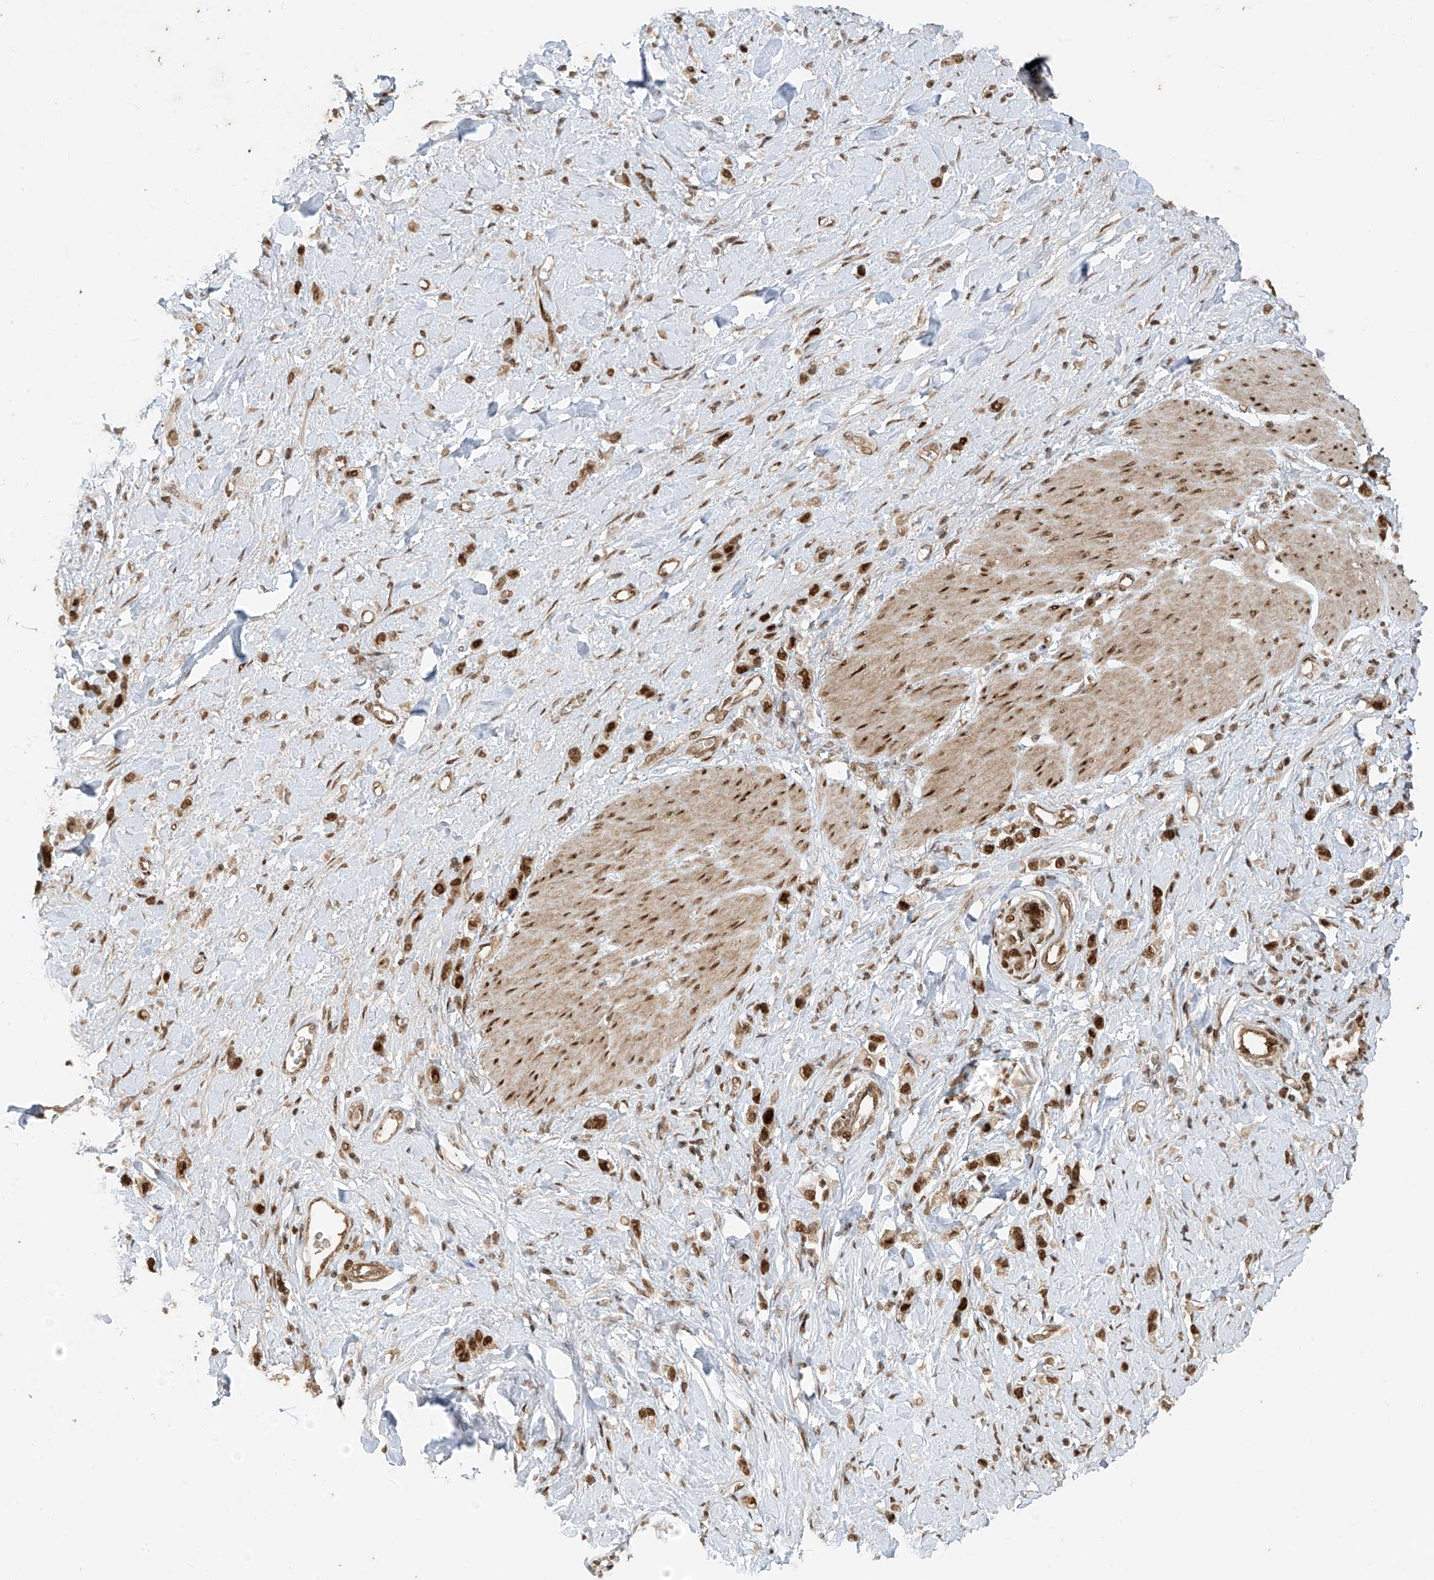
{"staining": {"intensity": "strong", "quantity": ">75%", "location": "nuclear"}, "tissue": "stomach cancer", "cell_type": "Tumor cells", "image_type": "cancer", "snomed": [{"axis": "morphology", "description": "Normal tissue, NOS"}, {"axis": "morphology", "description": "Adenocarcinoma, NOS"}, {"axis": "topography", "description": "Stomach, upper"}, {"axis": "topography", "description": "Stomach"}], "caption": "This photomicrograph displays stomach cancer stained with immunohistochemistry to label a protein in brown. The nuclear of tumor cells show strong positivity for the protein. Nuclei are counter-stained blue.", "gene": "ARHGEF3", "patient": {"sex": "female", "age": 65}}